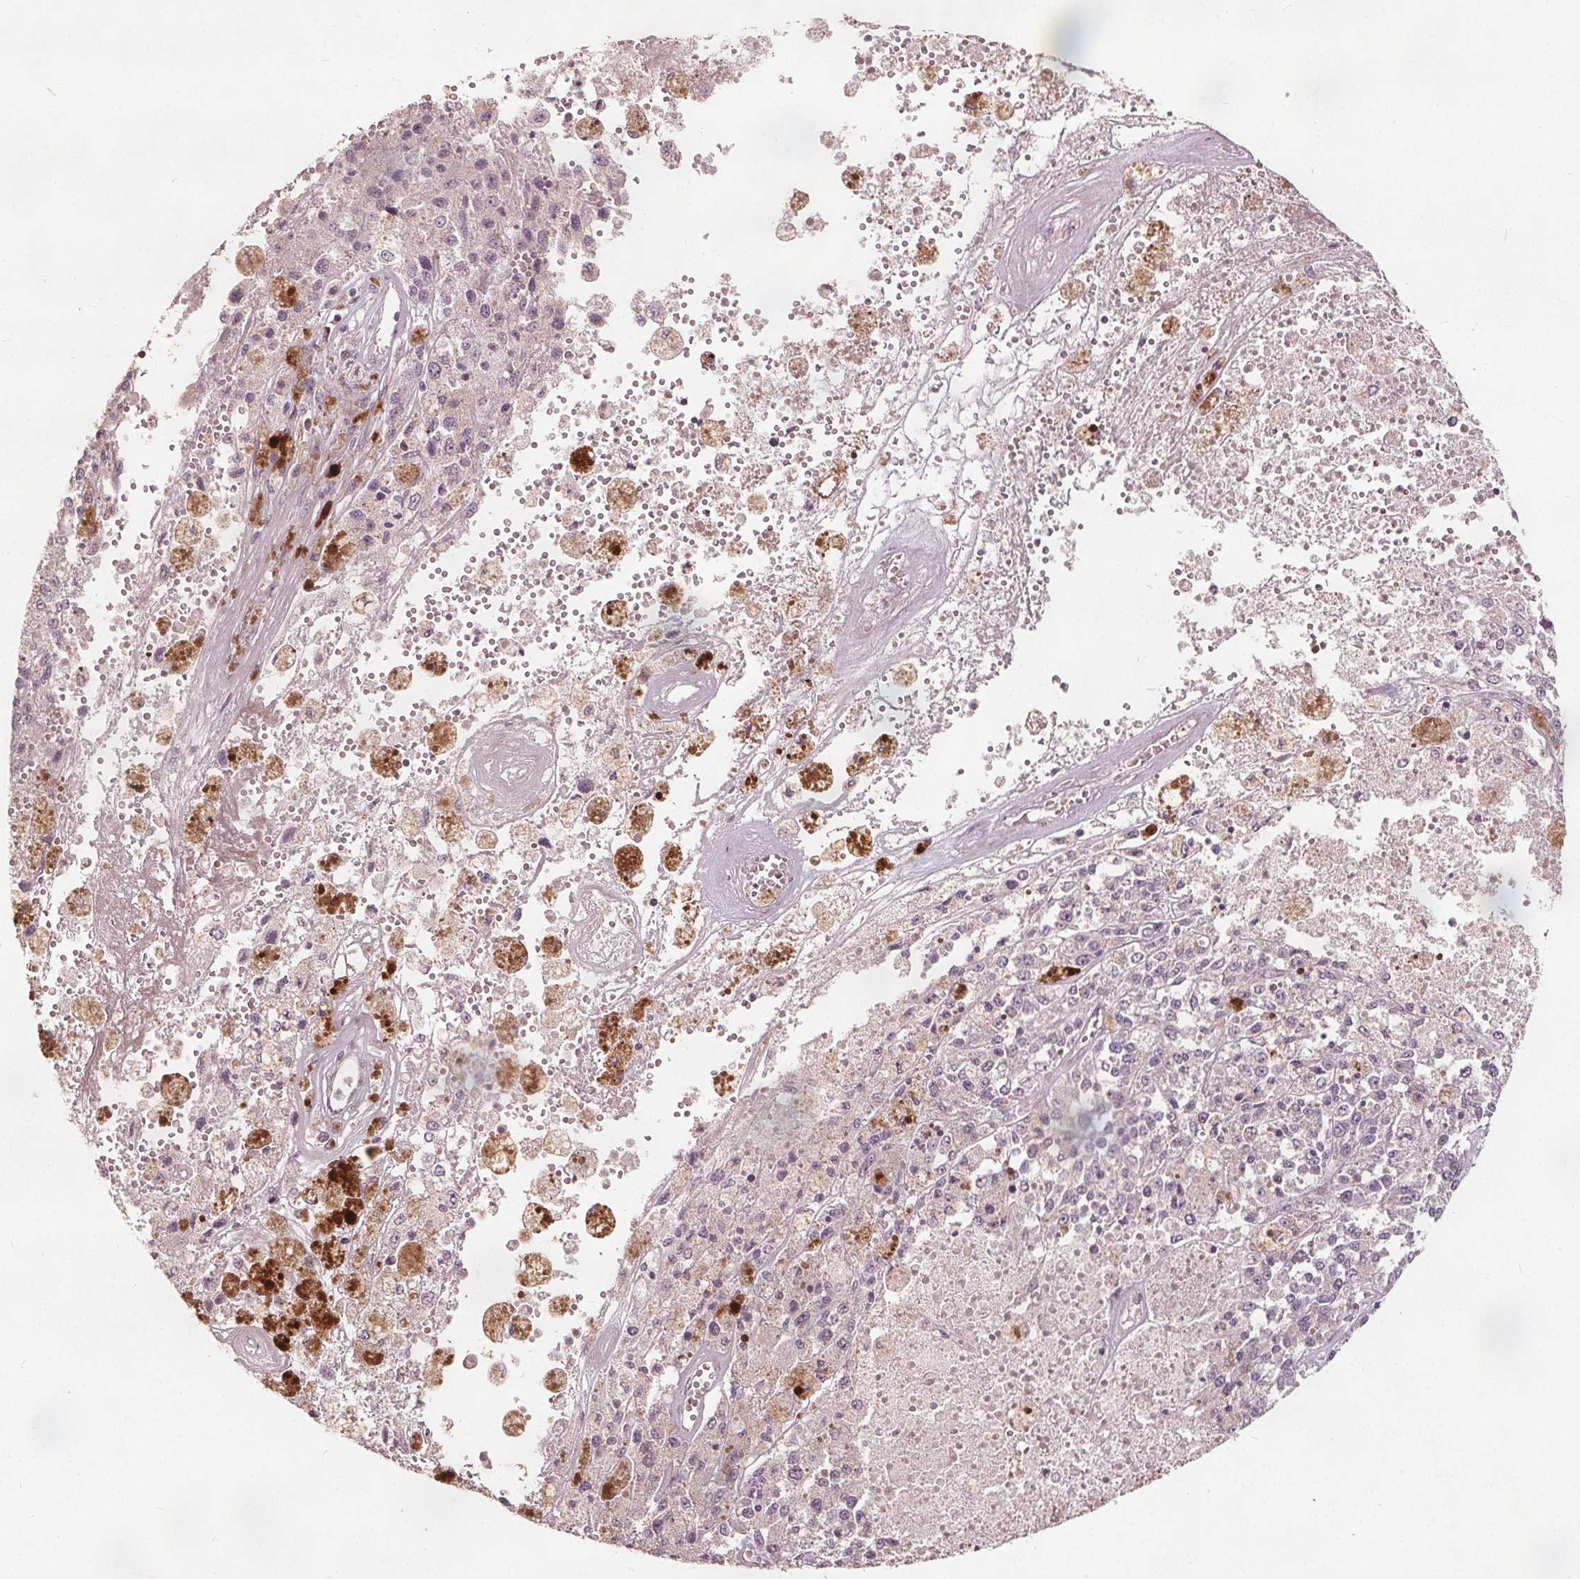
{"staining": {"intensity": "negative", "quantity": "none", "location": "none"}, "tissue": "melanoma", "cell_type": "Tumor cells", "image_type": "cancer", "snomed": [{"axis": "morphology", "description": "Malignant melanoma, Metastatic site"}, {"axis": "topography", "description": "Lymph node"}], "caption": "Melanoma was stained to show a protein in brown. There is no significant expression in tumor cells.", "gene": "PTPRT", "patient": {"sex": "female", "age": 64}}